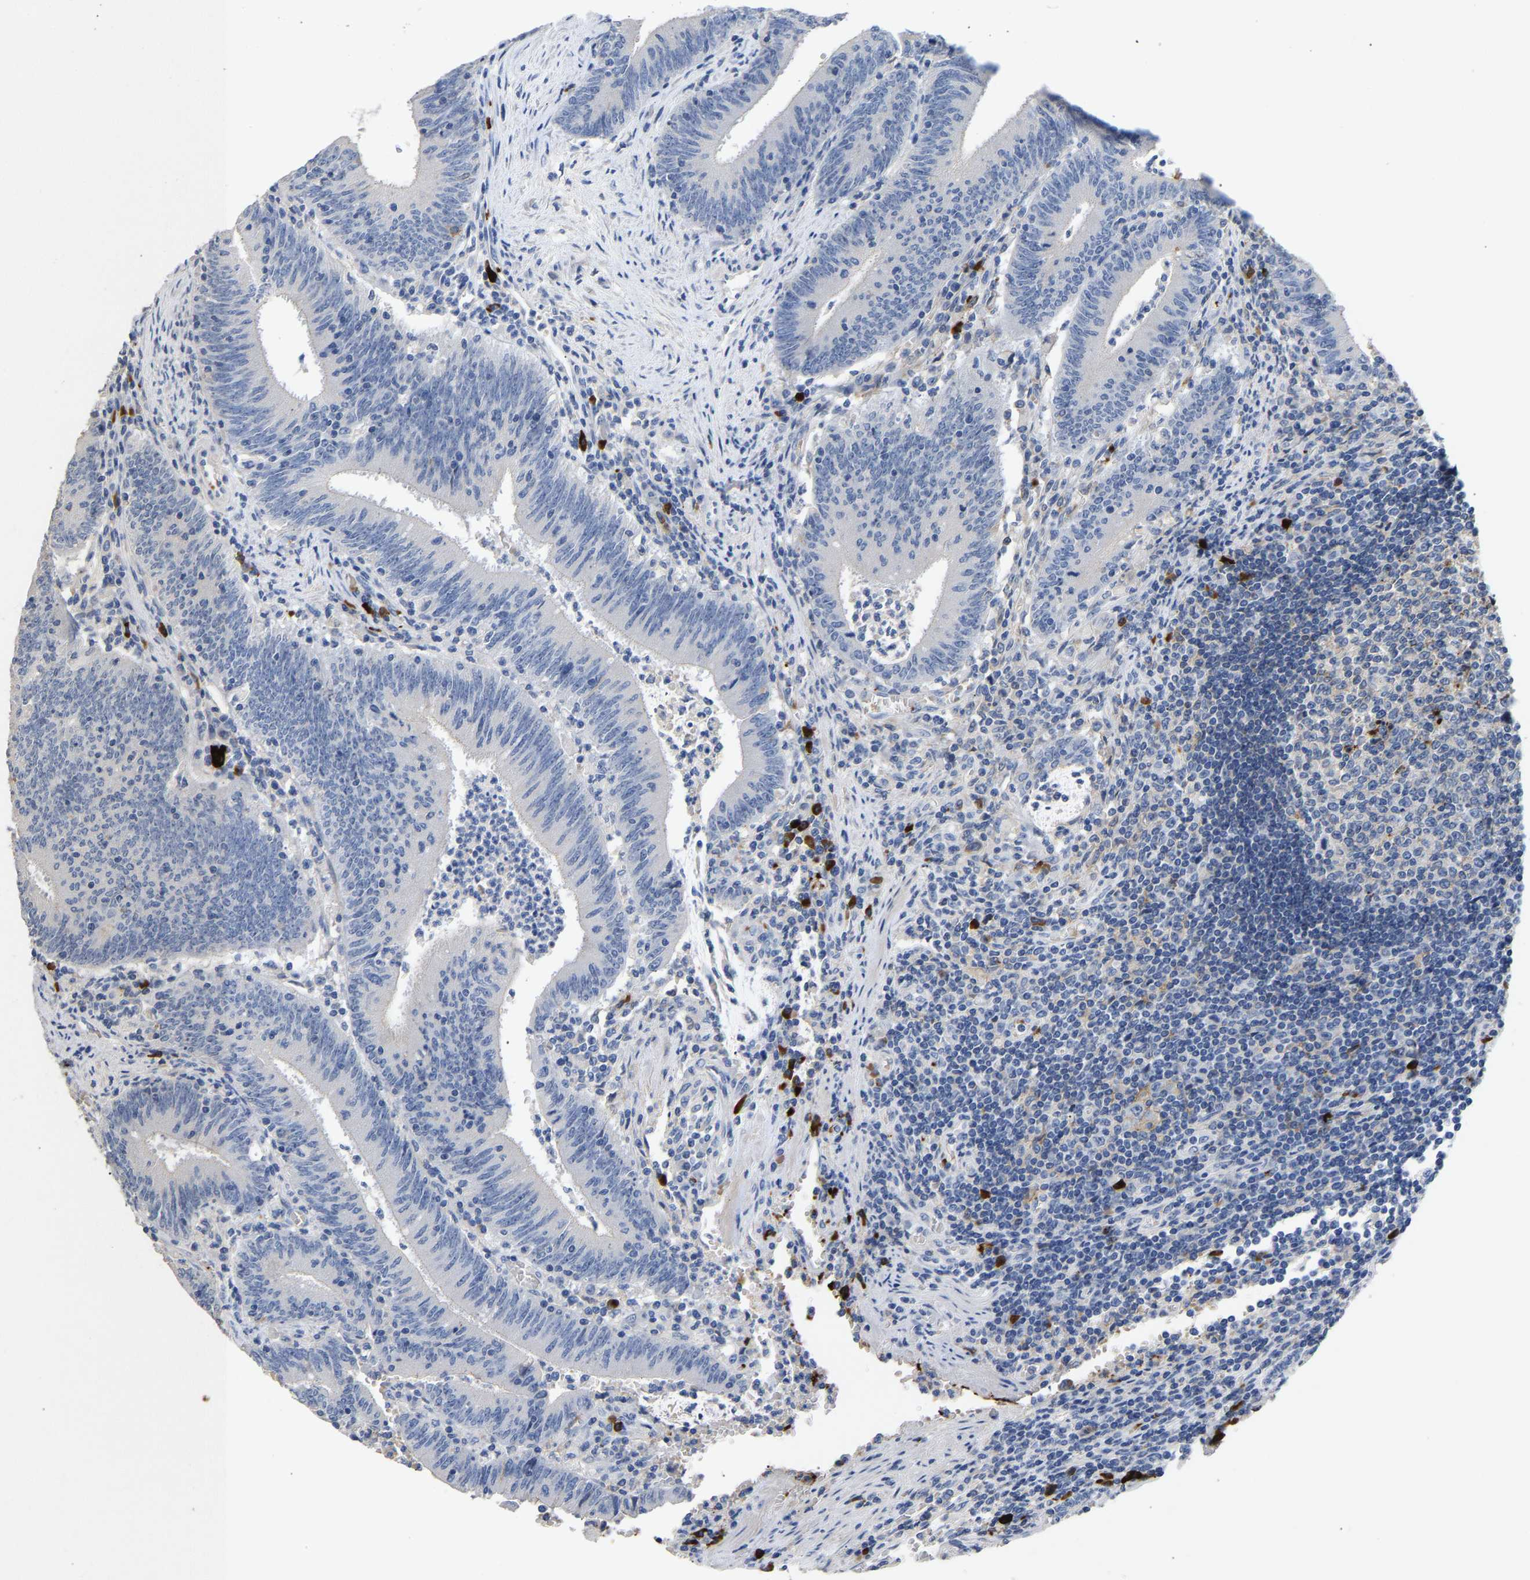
{"staining": {"intensity": "negative", "quantity": "none", "location": "none"}, "tissue": "colorectal cancer", "cell_type": "Tumor cells", "image_type": "cancer", "snomed": [{"axis": "morphology", "description": "Normal tissue, NOS"}, {"axis": "morphology", "description": "Adenocarcinoma, NOS"}, {"axis": "topography", "description": "Rectum"}], "caption": "The image demonstrates no significant expression in tumor cells of colorectal cancer.", "gene": "FGF18", "patient": {"sex": "female", "age": 66}}